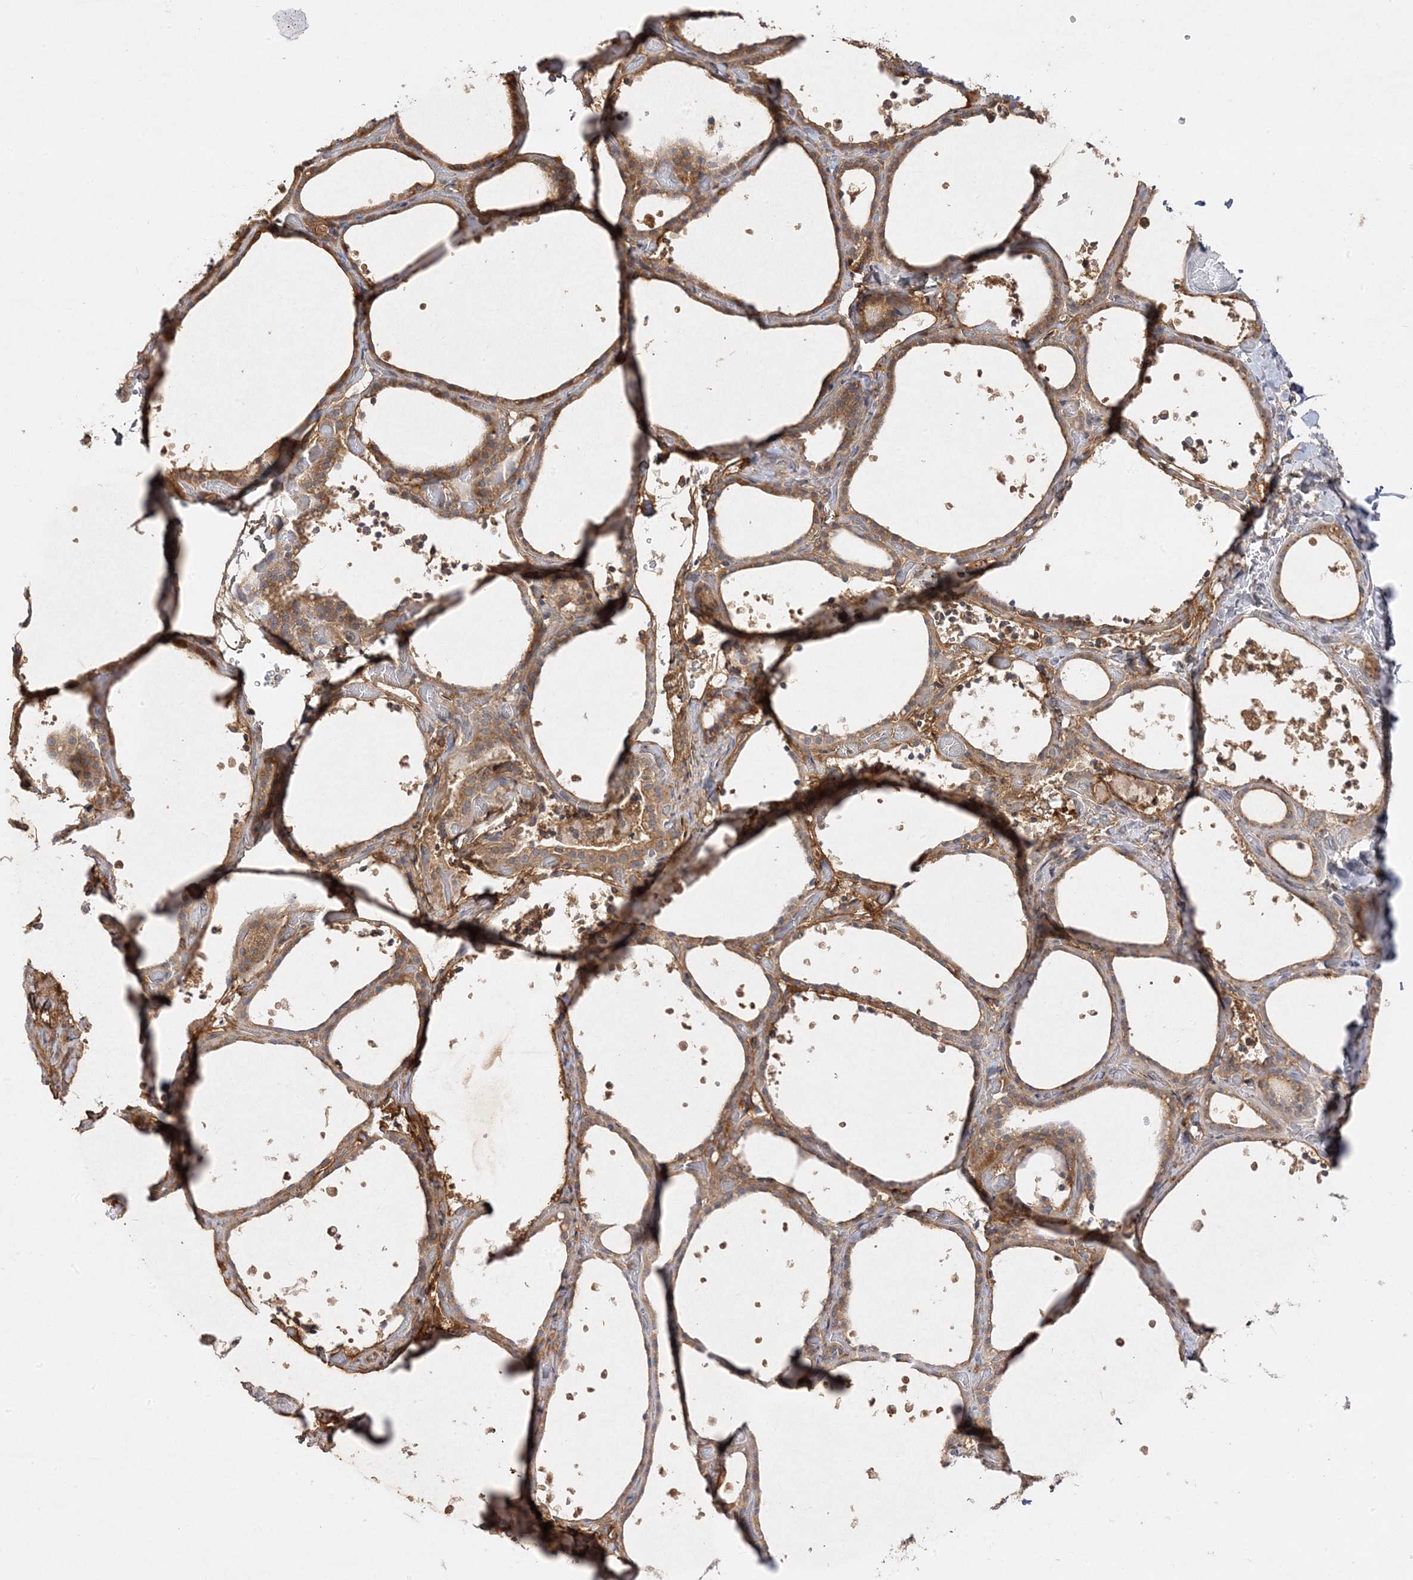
{"staining": {"intensity": "moderate", "quantity": ">75%", "location": "cytoplasmic/membranous"}, "tissue": "thyroid gland", "cell_type": "Glandular cells", "image_type": "normal", "snomed": [{"axis": "morphology", "description": "Normal tissue, NOS"}, {"axis": "topography", "description": "Thyroid gland"}], "caption": "Protein analysis of benign thyroid gland shows moderate cytoplasmic/membranous expression in about >75% of glandular cells.", "gene": "C2CD2", "patient": {"sex": "female", "age": 44}}